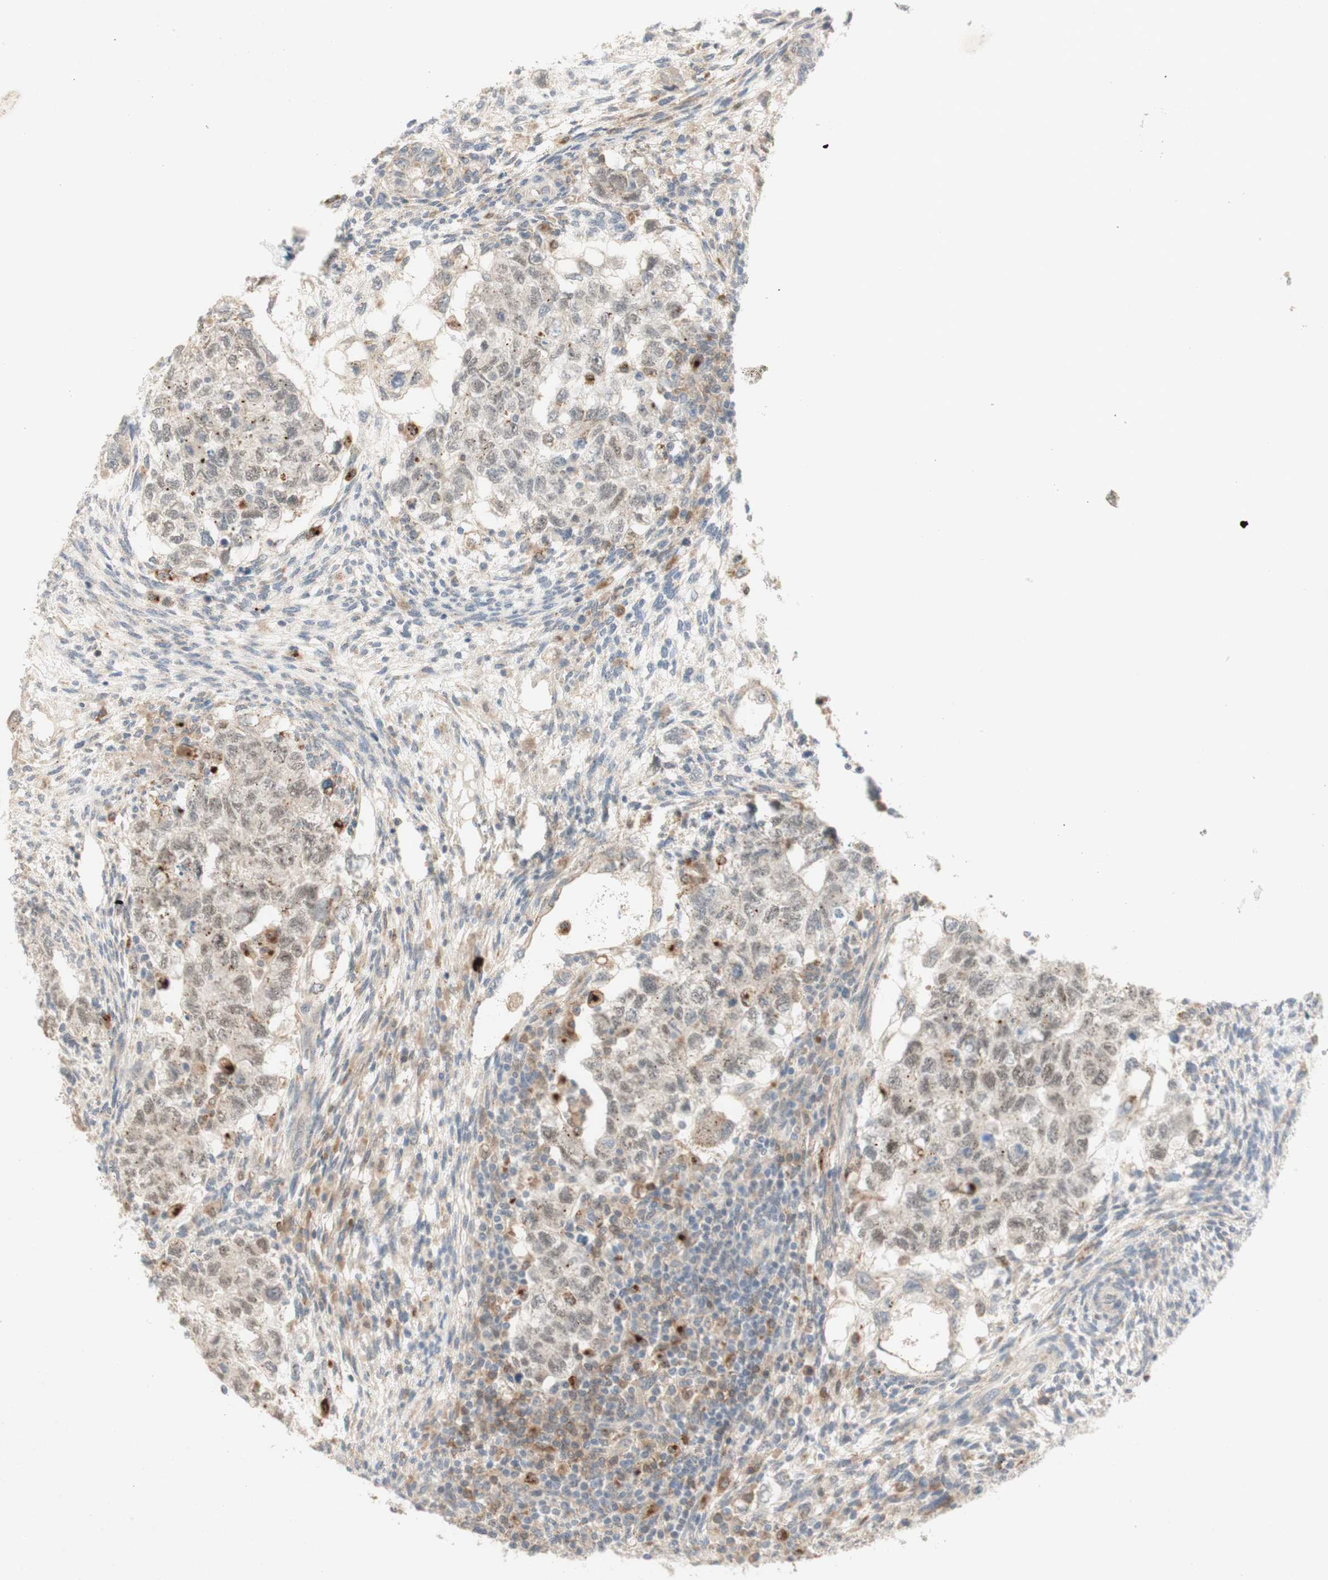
{"staining": {"intensity": "weak", "quantity": "25%-75%", "location": "cytoplasmic/membranous,nuclear"}, "tissue": "testis cancer", "cell_type": "Tumor cells", "image_type": "cancer", "snomed": [{"axis": "morphology", "description": "Normal tissue, NOS"}, {"axis": "morphology", "description": "Carcinoma, Embryonal, NOS"}, {"axis": "topography", "description": "Testis"}], "caption": "Immunohistochemical staining of human embryonal carcinoma (testis) exhibits low levels of weak cytoplasmic/membranous and nuclear protein expression in about 25%-75% of tumor cells.", "gene": "GAPT", "patient": {"sex": "male", "age": 36}}